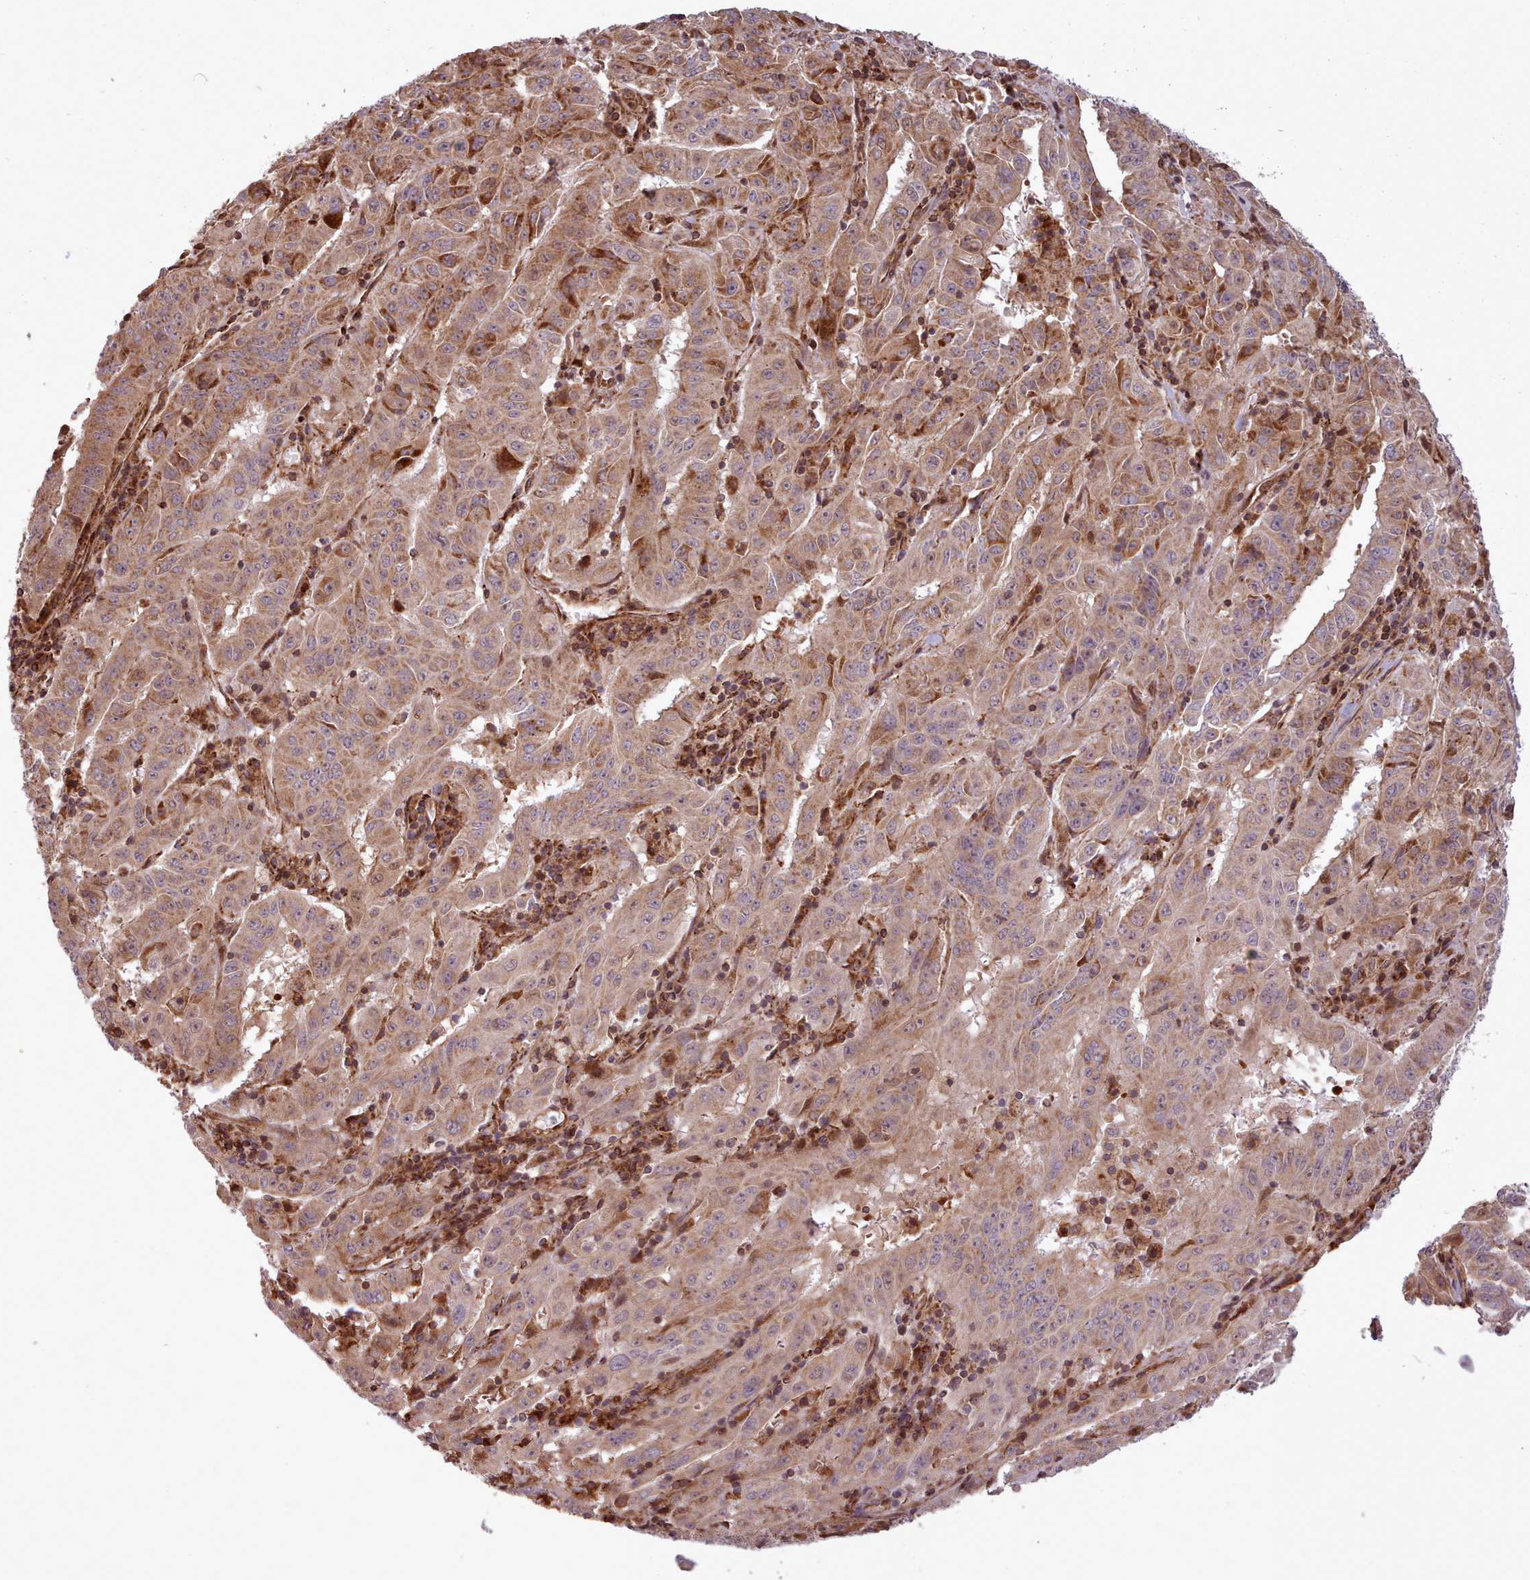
{"staining": {"intensity": "moderate", "quantity": ">75%", "location": "cytoplasmic/membranous"}, "tissue": "pancreatic cancer", "cell_type": "Tumor cells", "image_type": "cancer", "snomed": [{"axis": "morphology", "description": "Adenocarcinoma, NOS"}, {"axis": "topography", "description": "Pancreas"}], "caption": "Immunohistochemistry histopathology image of neoplastic tissue: pancreatic adenocarcinoma stained using immunohistochemistry shows medium levels of moderate protein expression localized specifically in the cytoplasmic/membranous of tumor cells, appearing as a cytoplasmic/membranous brown color.", "gene": "NLRP7", "patient": {"sex": "male", "age": 63}}